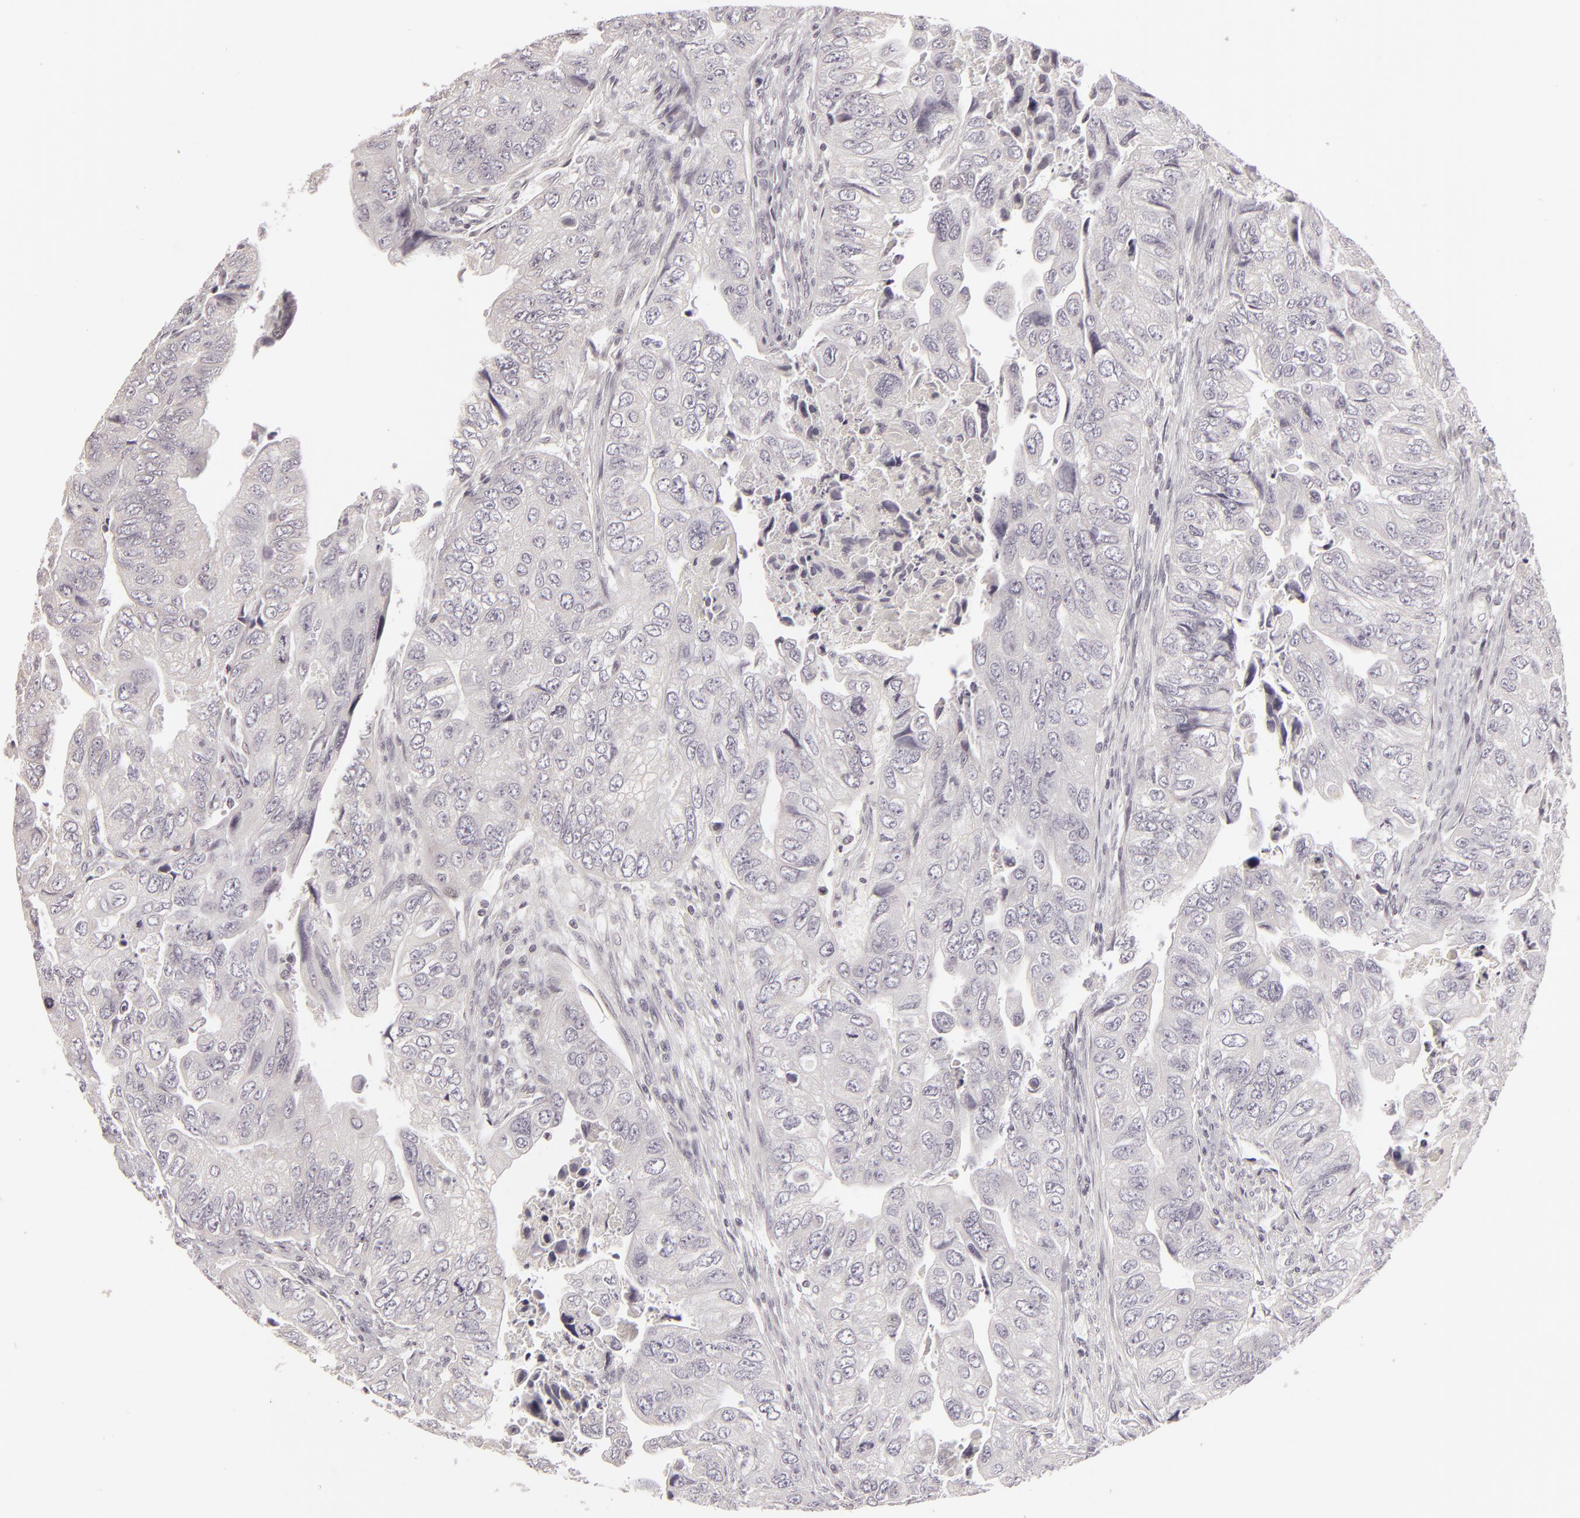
{"staining": {"intensity": "negative", "quantity": "none", "location": "none"}, "tissue": "colorectal cancer", "cell_type": "Tumor cells", "image_type": "cancer", "snomed": [{"axis": "morphology", "description": "Adenocarcinoma, NOS"}, {"axis": "topography", "description": "Colon"}], "caption": "There is no significant expression in tumor cells of colorectal cancer. (Immunohistochemistry (ihc), brightfield microscopy, high magnification).", "gene": "SIX1", "patient": {"sex": "female", "age": 11}}